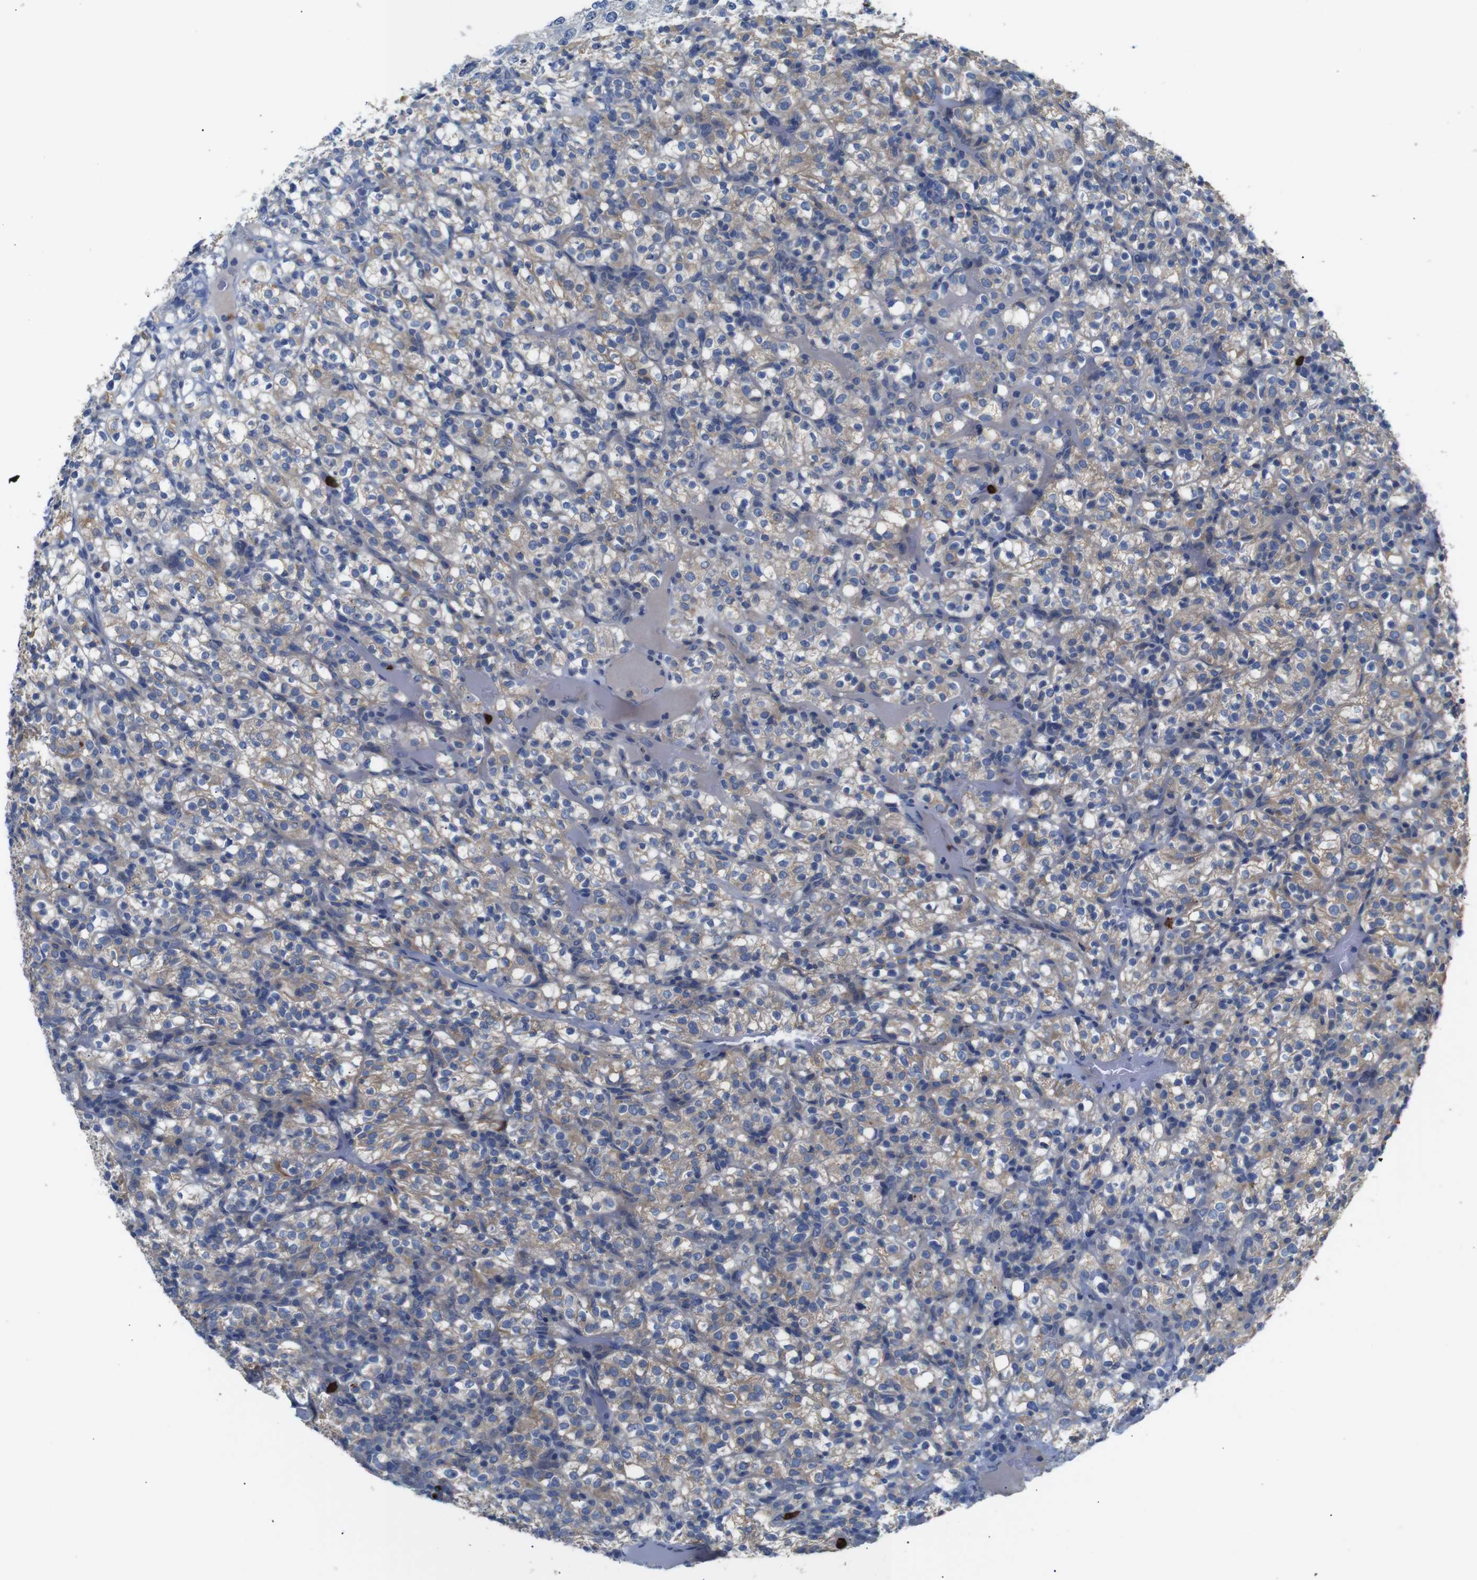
{"staining": {"intensity": "moderate", "quantity": "25%-75%", "location": "cytoplasmic/membranous"}, "tissue": "renal cancer", "cell_type": "Tumor cells", "image_type": "cancer", "snomed": [{"axis": "morphology", "description": "Normal tissue, NOS"}, {"axis": "morphology", "description": "Adenocarcinoma, NOS"}, {"axis": "topography", "description": "Kidney"}], "caption": "Moderate cytoplasmic/membranous protein expression is seen in approximately 25%-75% of tumor cells in renal cancer (adenocarcinoma). Using DAB (brown) and hematoxylin (blue) stains, captured at high magnification using brightfield microscopy.", "gene": "ALOX15", "patient": {"sex": "female", "age": 72}}